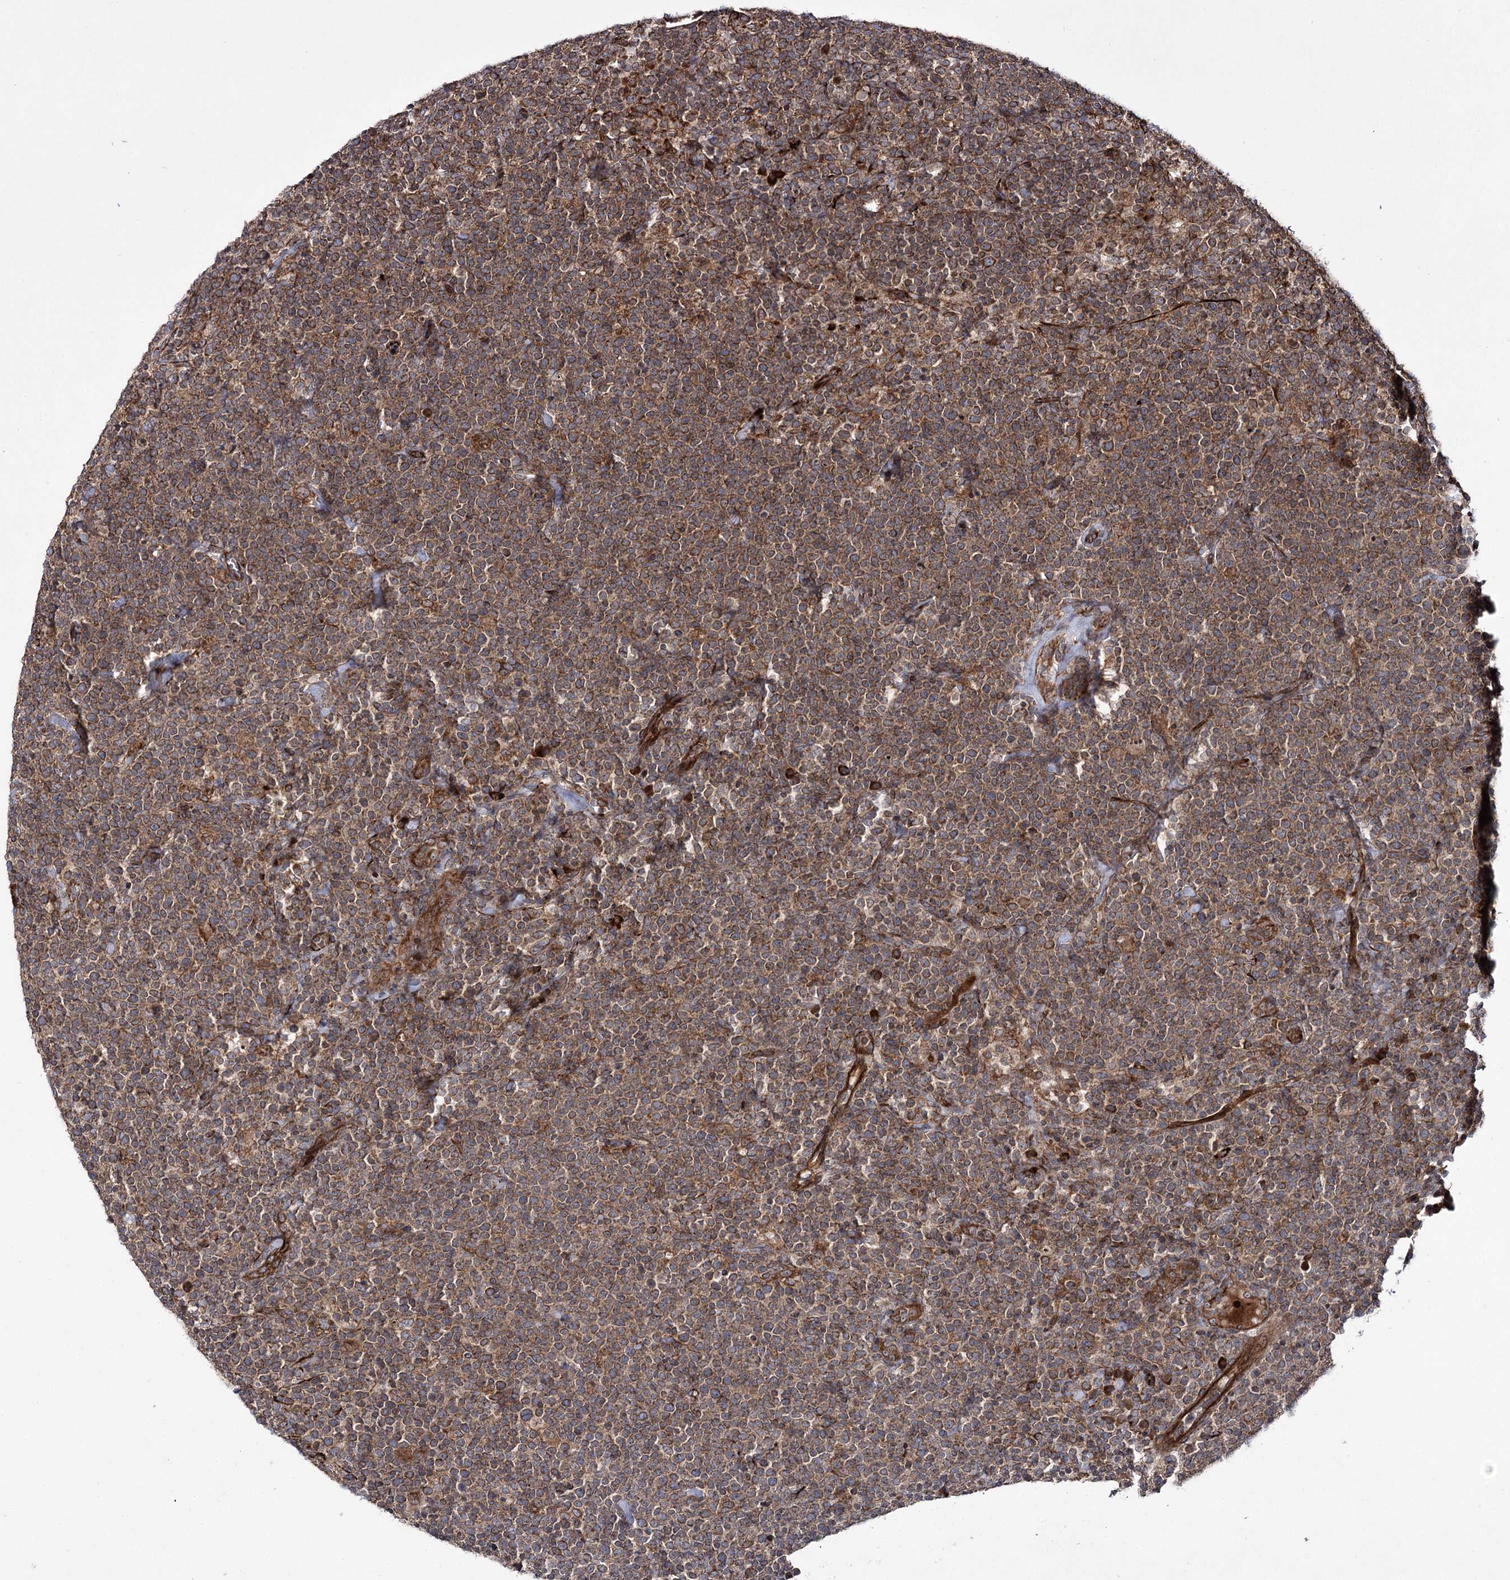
{"staining": {"intensity": "moderate", "quantity": ">75%", "location": "cytoplasmic/membranous"}, "tissue": "lymphoma", "cell_type": "Tumor cells", "image_type": "cancer", "snomed": [{"axis": "morphology", "description": "Malignant lymphoma, non-Hodgkin's type, High grade"}, {"axis": "topography", "description": "Lymph node"}], "caption": "There is medium levels of moderate cytoplasmic/membranous positivity in tumor cells of high-grade malignant lymphoma, non-Hodgkin's type, as demonstrated by immunohistochemical staining (brown color).", "gene": "HECTD2", "patient": {"sex": "male", "age": 61}}